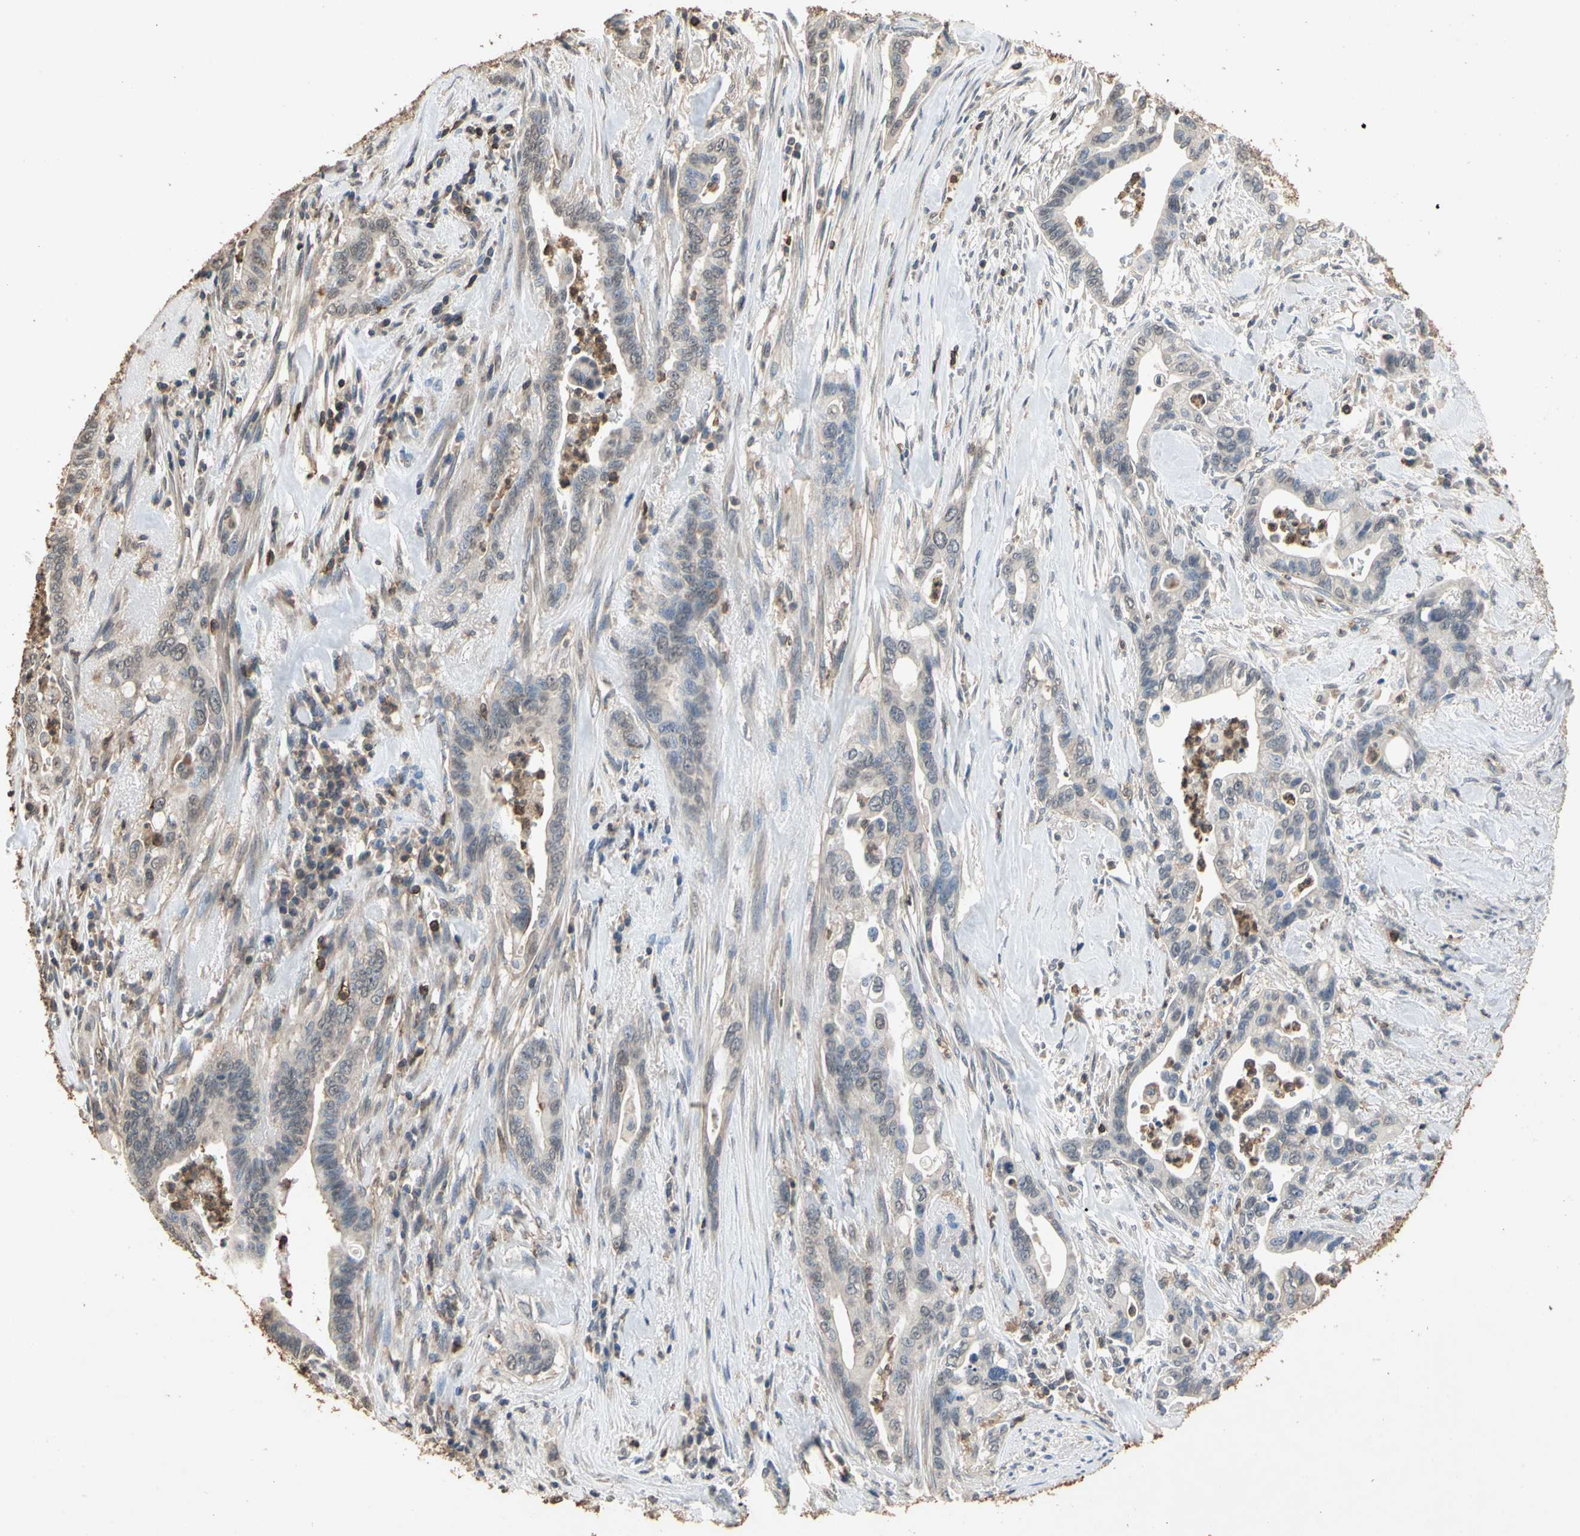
{"staining": {"intensity": "negative", "quantity": "none", "location": "none"}, "tissue": "pancreatic cancer", "cell_type": "Tumor cells", "image_type": "cancer", "snomed": [{"axis": "morphology", "description": "Adenocarcinoma, NOS"}, {"axis": "topography", "description": "Pancreas"}], "caption": "Tumor cells show no significant positivity in pancreatic adenocarcinoma.", "gene": "MAP3K10", "patient": {"sex": "male", "age": 70}}